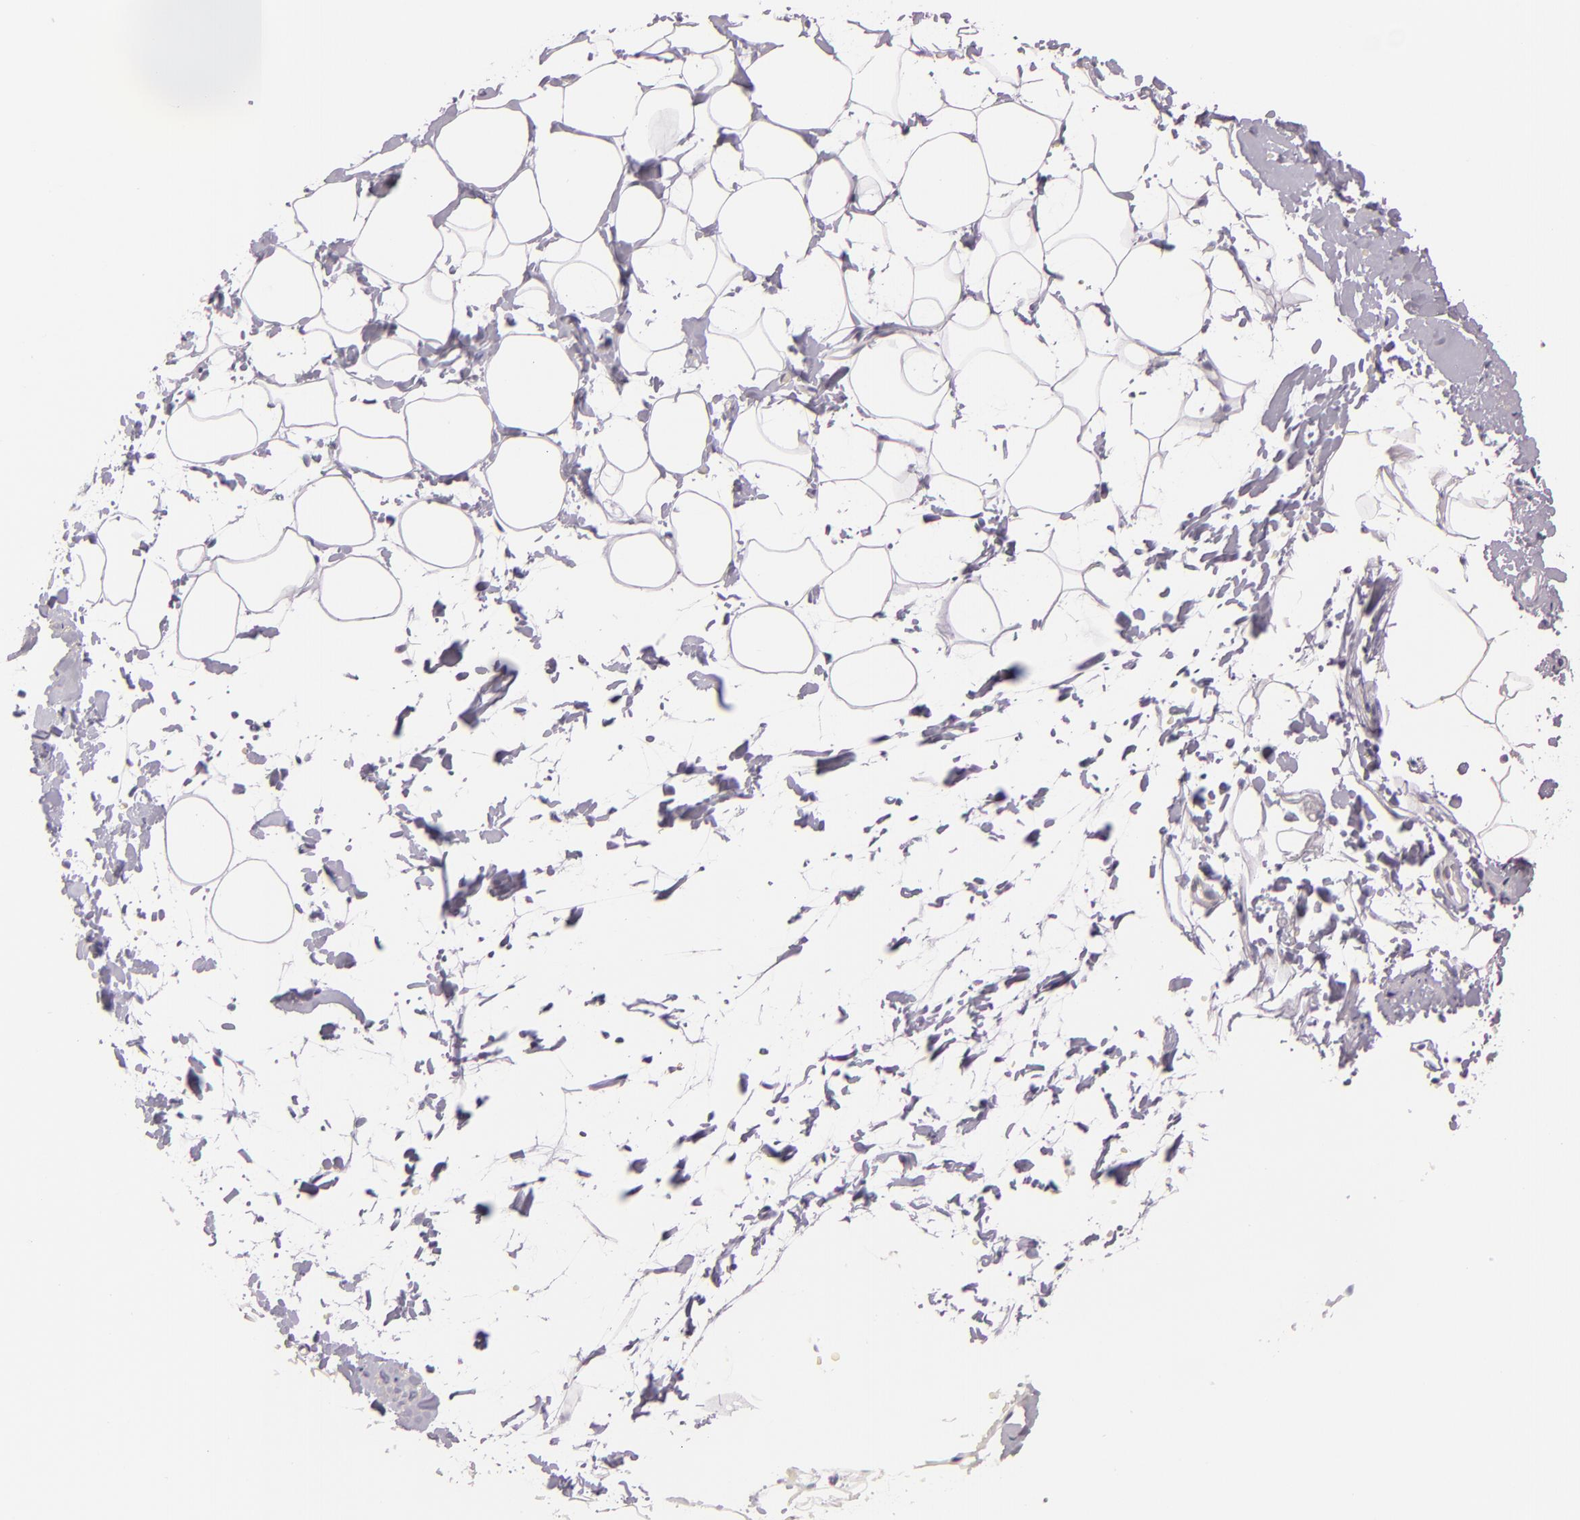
{"staining": {"intensity": "negative", "quantity": "none", "location": "none"}, "tissue": "adipose tissue", "cell_type": "Adipocytes", "image_type": "normal", "snomed": [{"axis": "morphology", "description": "Normal tissue, NOS"}, {"axis": "morphology", "description": "Fibrosis, NOS"}, {"axis": "topography", "description": "Breast"}], "caption": "DAB immunohistochemical staining of benign human adipose tissue exhibits no significant expression in adipocytes. (DAB IHC with hematoxylin counter stain).", "gene": "BCL3", "patient": {"sex": "female", "age": 24}}